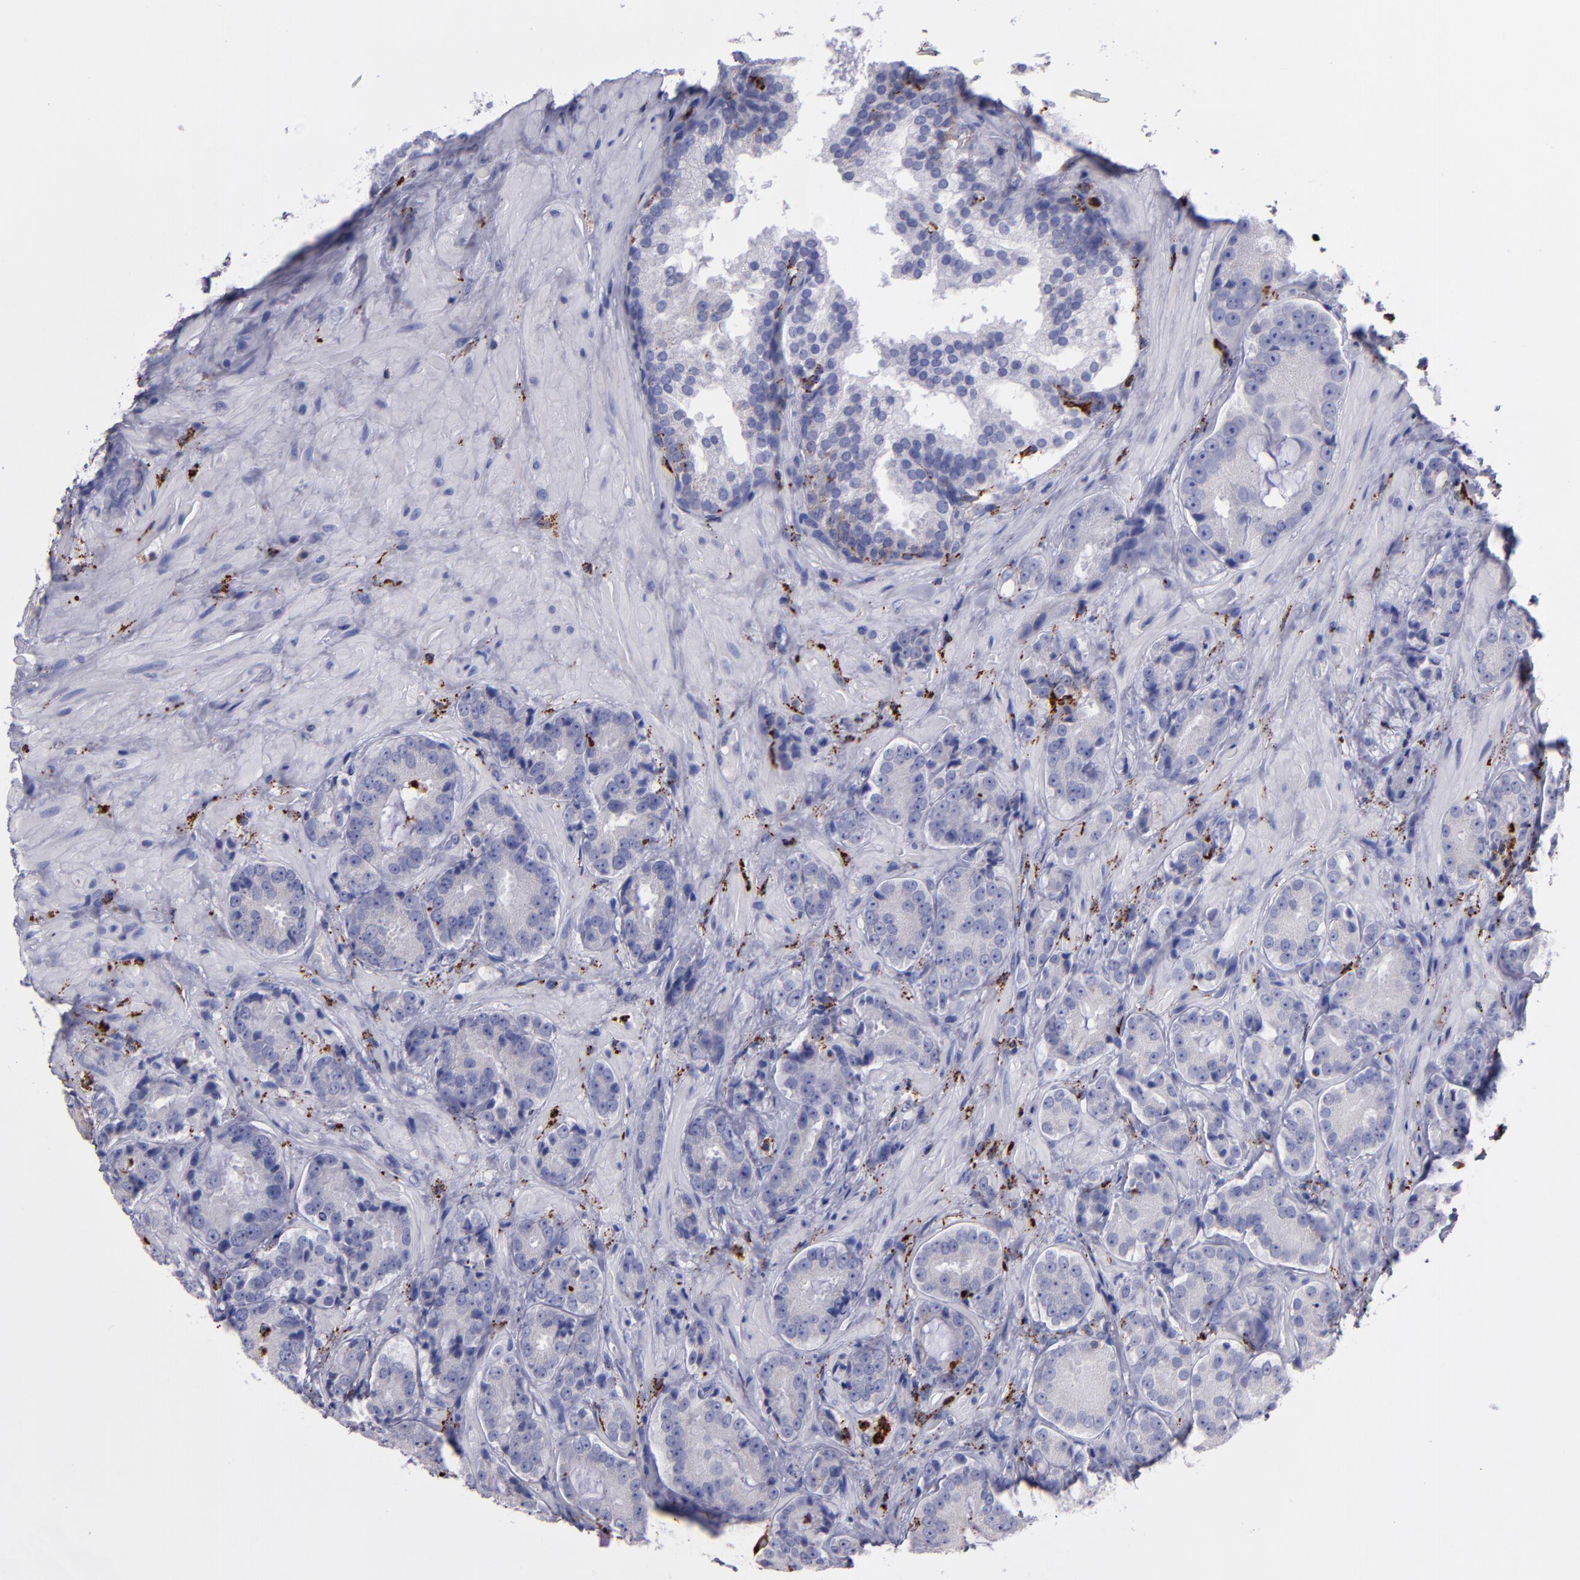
{"staining": {"intensity": "negative", "quantity": "none", "location": "none"}, "tissue": "prostate cancer", "cell_type": "Tumor cells", "image_type": "cancer", "snomed": [{"axis": "morphology", "description": "Adenocarcinoma, High grade"}, {"axis": "topography", "description": "Prostate"}], "caption": "The immunohistochemistry (IHC) photomicrograph has no significant expression in tumor cells of adenocarcinoma (high-grade) (prostate) tissue. (DAB (3,3'-diaminobenzidine) immunohistochemistry (IHC) visualized using brightfield microscopy, high magnification).", "gene": "CTSS", "patient": {"sex": "male", "age": 70}}